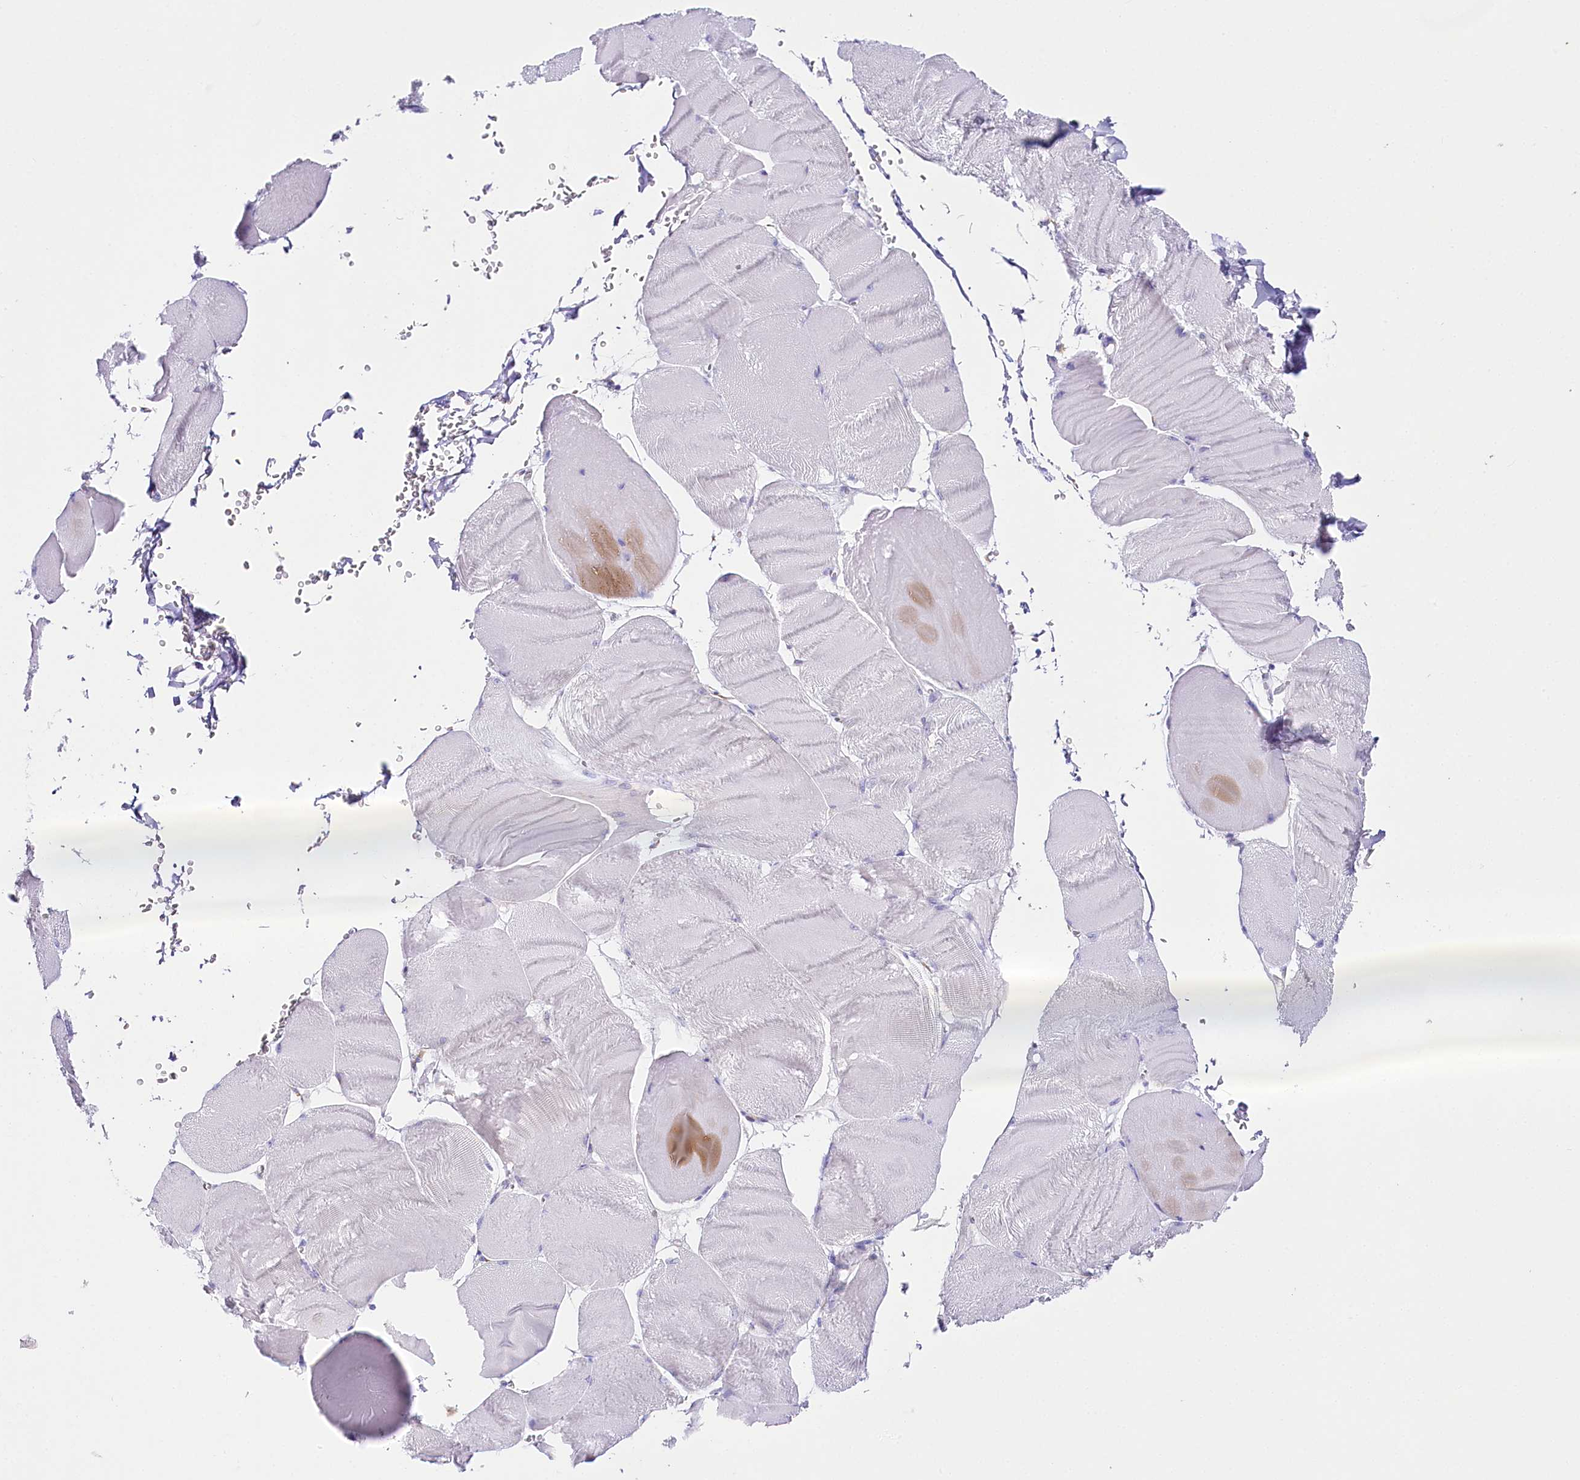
{"staining": {"intensity": "negative", "quantity": "none", "location": "none"}, "tissue": "skeletal muscle", "cell_type": "Myocytes", "image_type": "normal", "snomed": [{"axis": "morphology", "description": "Normal tissue, NOS"}, {"axis": "morphology", "description": "Basal cell carcinoma"}, {"axis": "topography", "description": "Skeletal muscle"}], "caption": "Immunohistochemical staining of unremarkable human skeletal muscle shows no significant positivity in myocytes. Brightfield microscopy of IHC stained with DAB (3,3'-diaminobenzidine) (brown) and hematoxylin (blue), captured at high magnification.", "gene": "CSN3", "patient": {"sex": "female", "age": 64}}